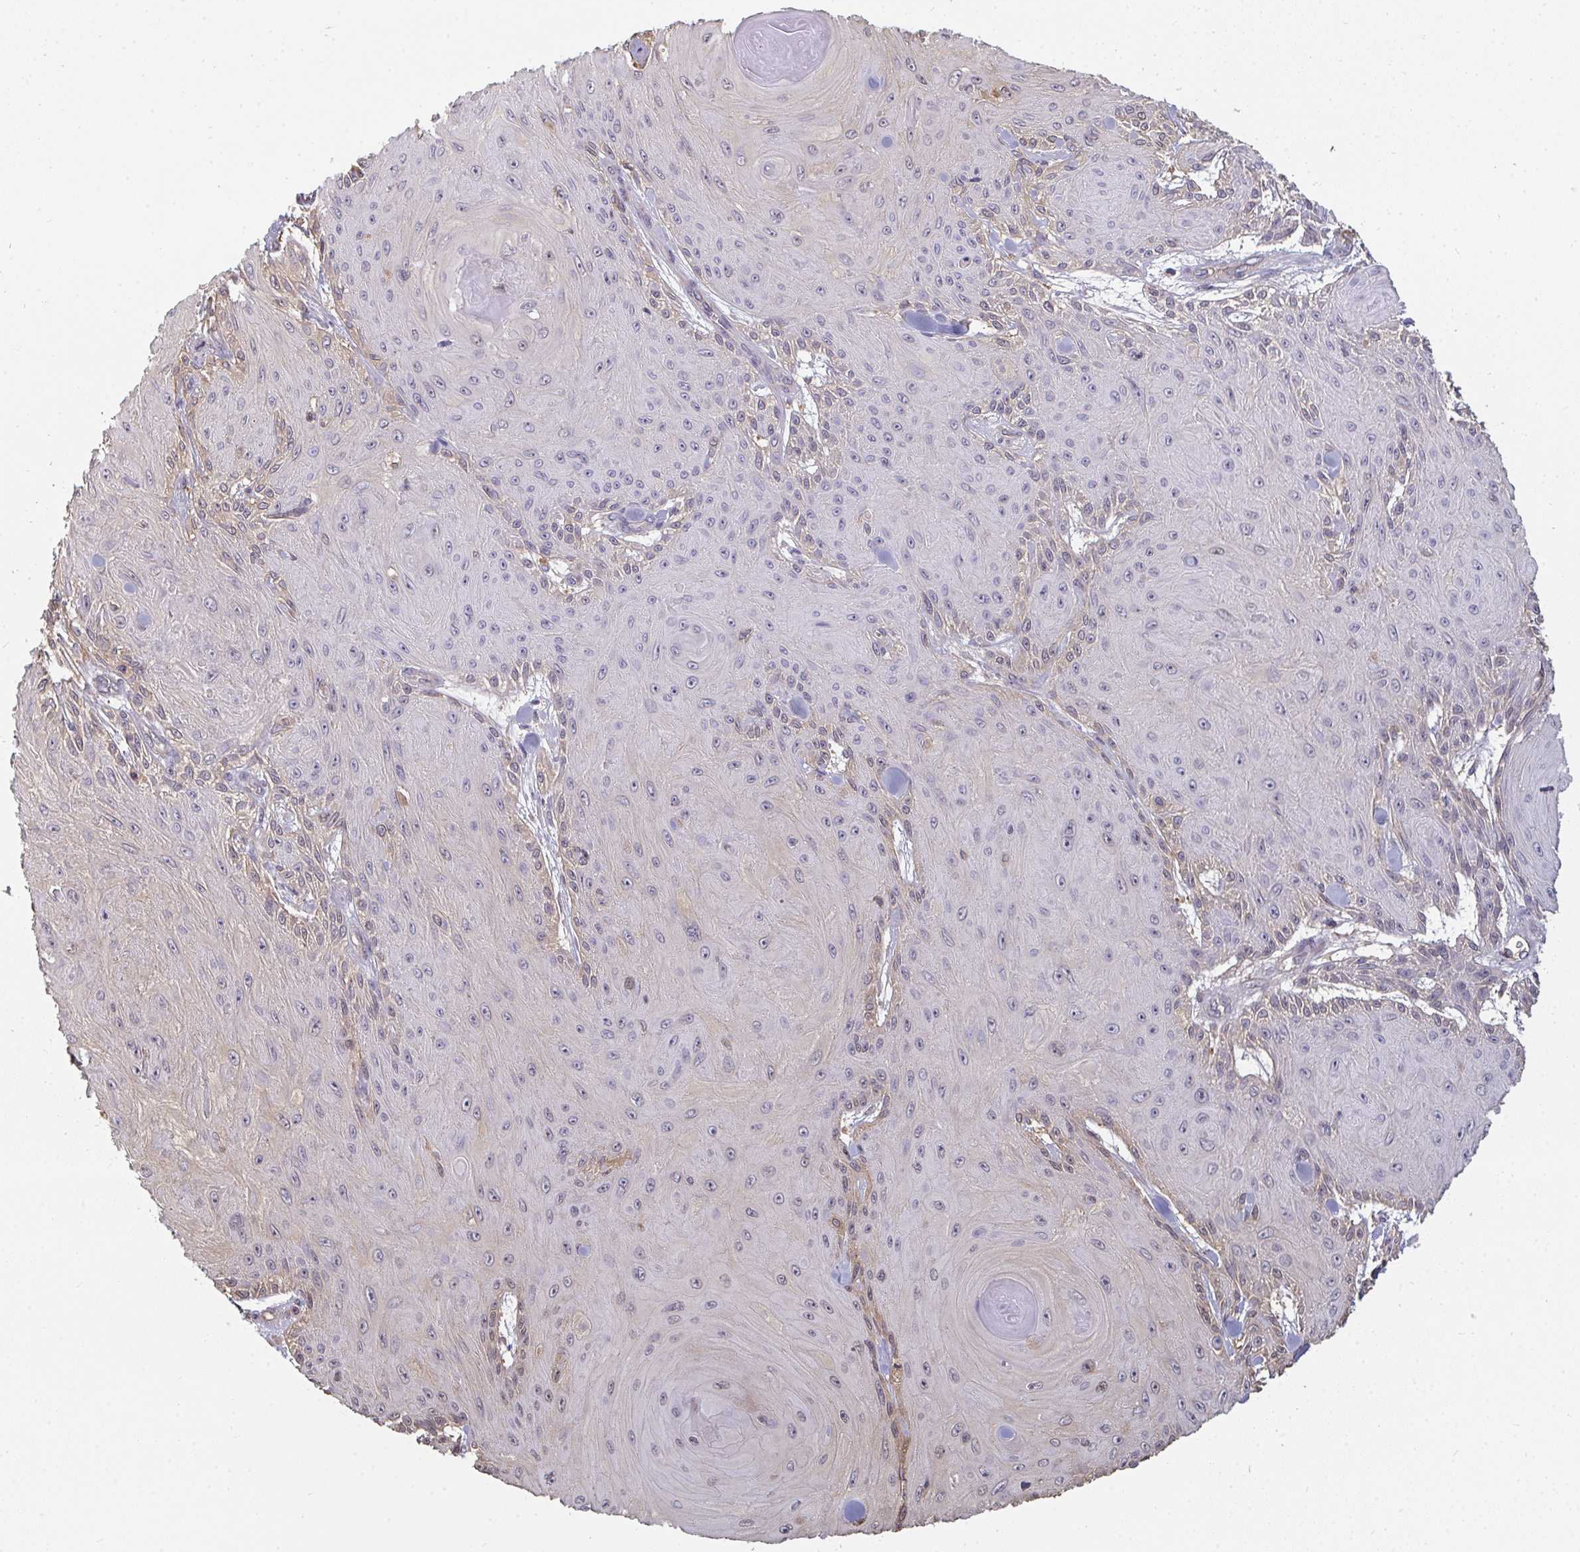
{"staining": {"intensity": "weak", "quantity": "<25%", "location": "cytoplasmic/membranous,nuclear"}, "tissue": "skin cancer", "cell_type": "Tumor cells", "image_type": "cancer", "snomed": [{"axis": "morphology", "description": "Squamous cell carcinoma, NOS"}, {"axis": "topography", "description": "Skin"}], "caption": "Immunohistochemical staining of skin cancer reveals no significant staining in tumor cells. (DAB immunohistochemistry visualized using brightfield microscopy, high magnification).", "gene": "TTC9C", "patient": {"sex": "male", "age": 88}}